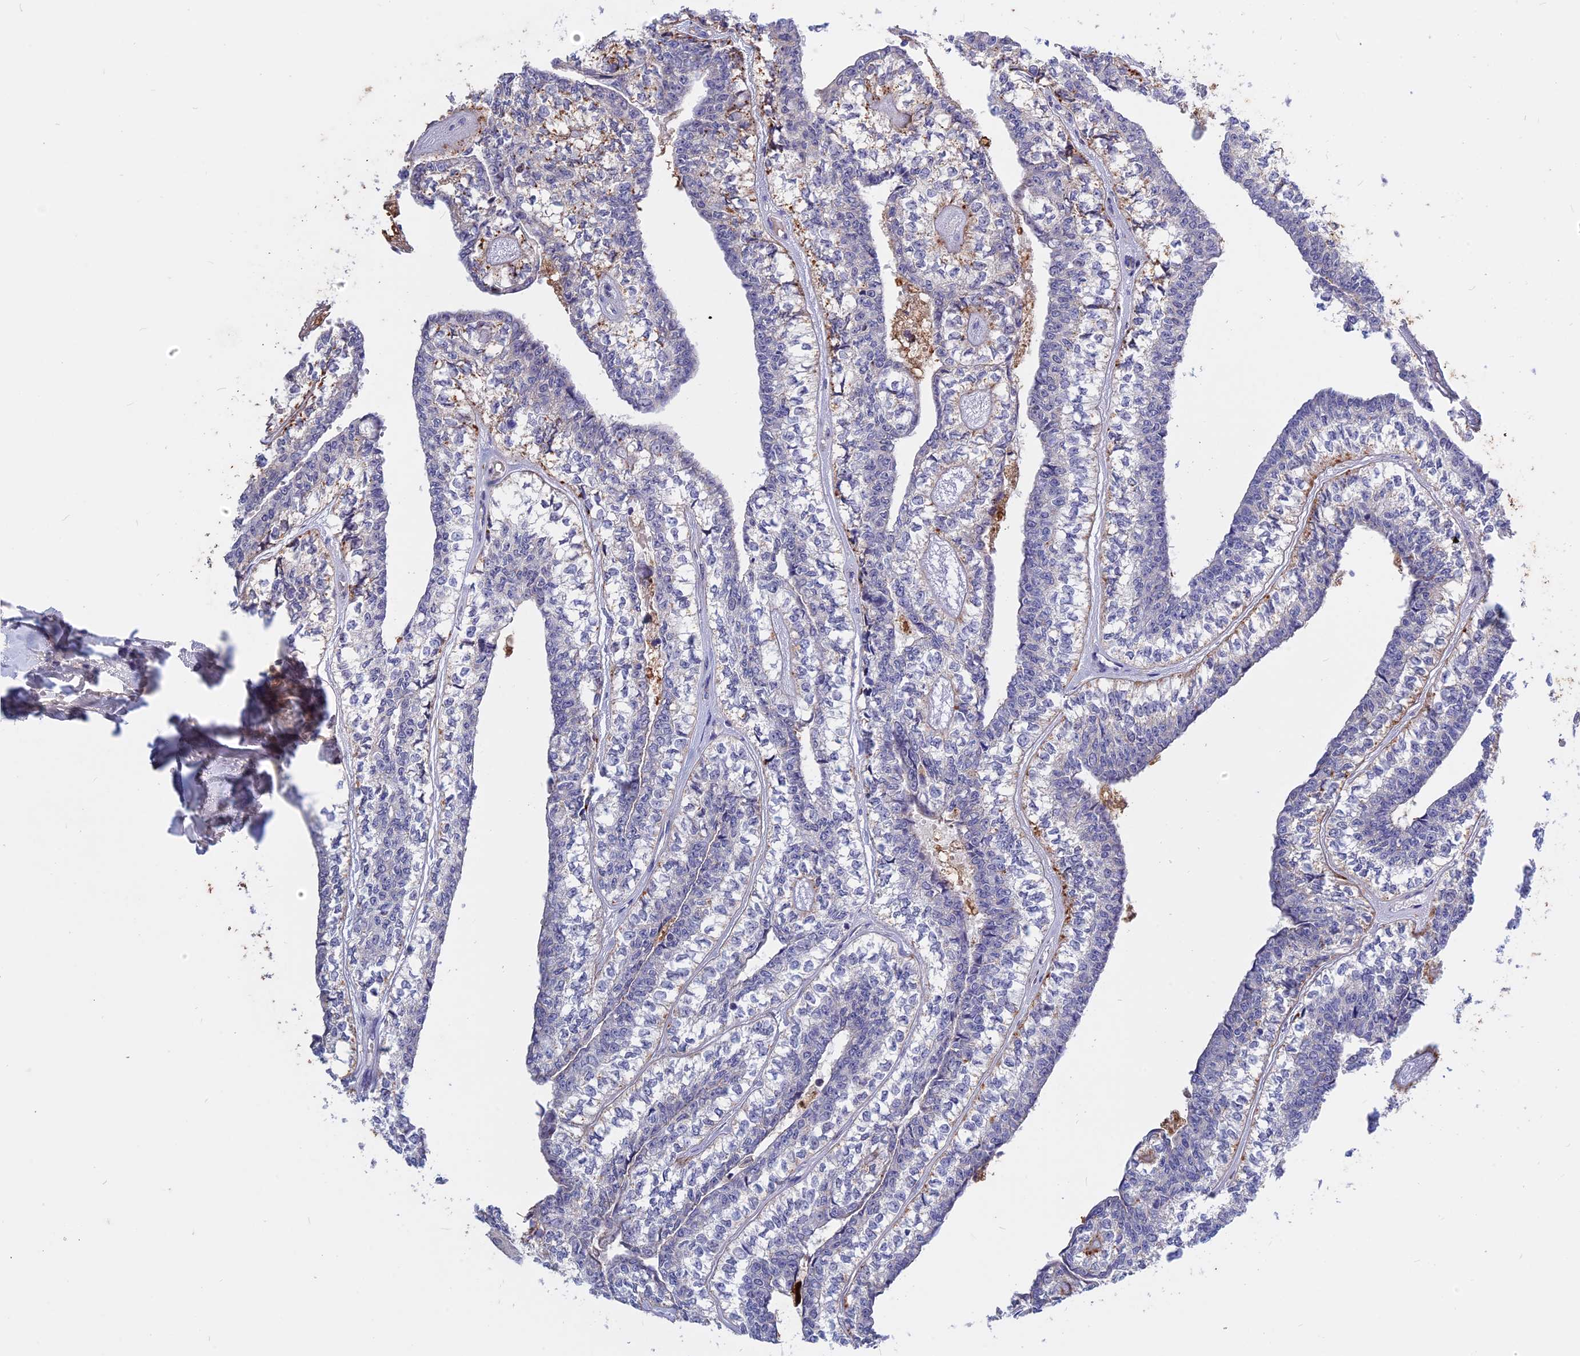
{"staining": {"intensity": "negative", "quantity": "none", "location": "none"}, "tissue": "head and neck cancer", "cell_type": "Tumor cells", "image_type": "cancer", "snomed": [{"axis": "morphology", "description": "Adenocarcinoma, NOS"}, {"axis": "topography", "description": "Head-Neck"}], "caption": "This photomicrograph is of head and neck adenocarcinoma stained with IHC to label a protein in brown with the nuclei are counter-stained blue. There is no staining in tumor cells.", "gene": "GK5", "patient": {"sex": "female", "age": 73}}